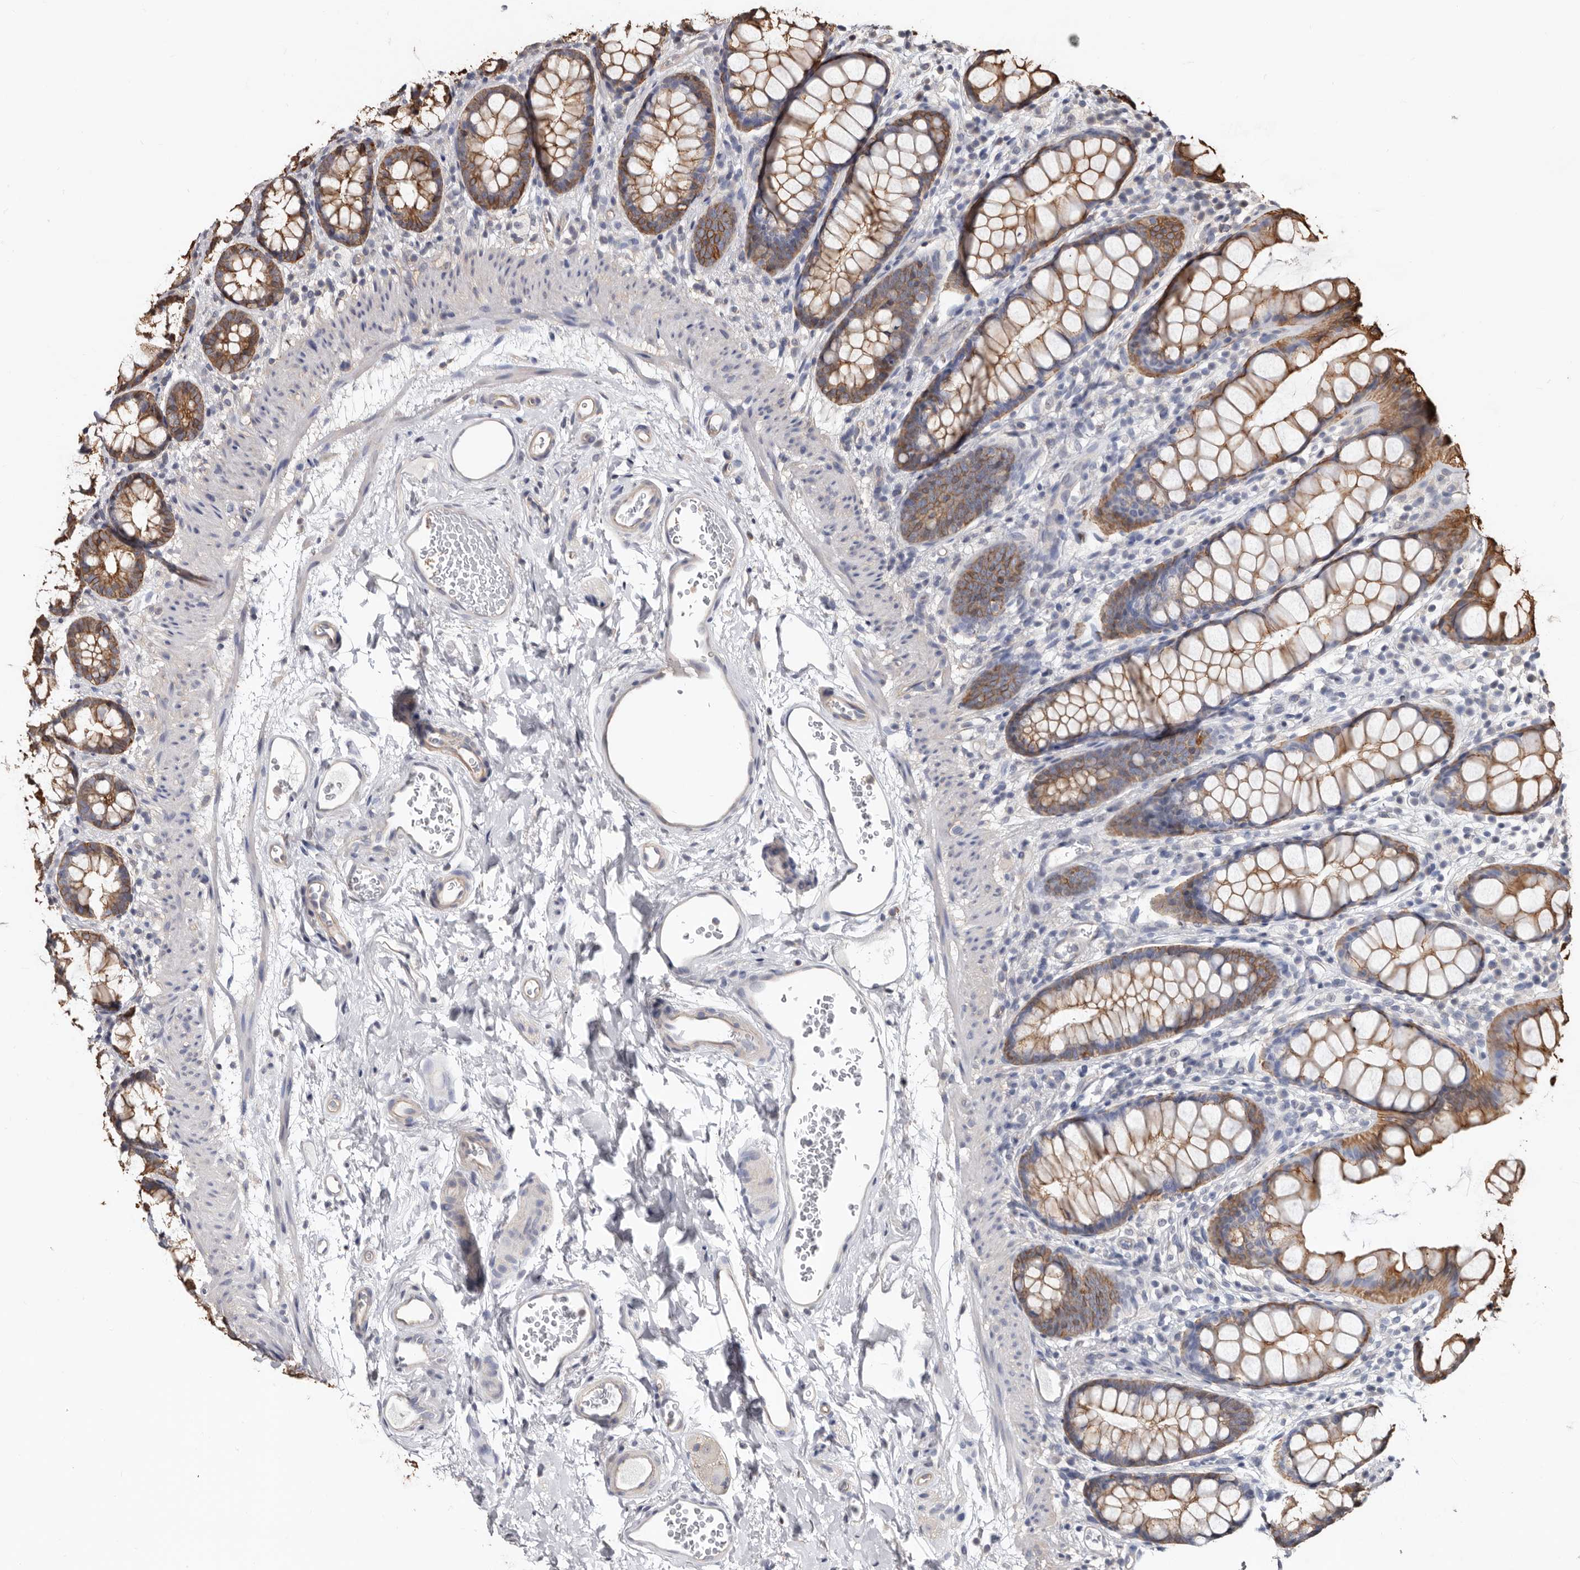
{"staining": {"intensity": "moderate", "quantity": ">75%", "location": "cytoplasmic/membranous"}, "tissue": "rectum", "cell_type": "Glandular cells", "image_type": "normal", "snomed": [{"axis": "morphology", "description": "Normal tissue, NOS"}, {"axis": "topography", "description": "Rectum"}], "caption": "A medium amount of moderate cytoplasmic/membranous expression is seen in approximately >75% of glandular cells in unremarkable rectum.", "gene": "MRPL18", "patient": {"sex": "female", "age": 65}}